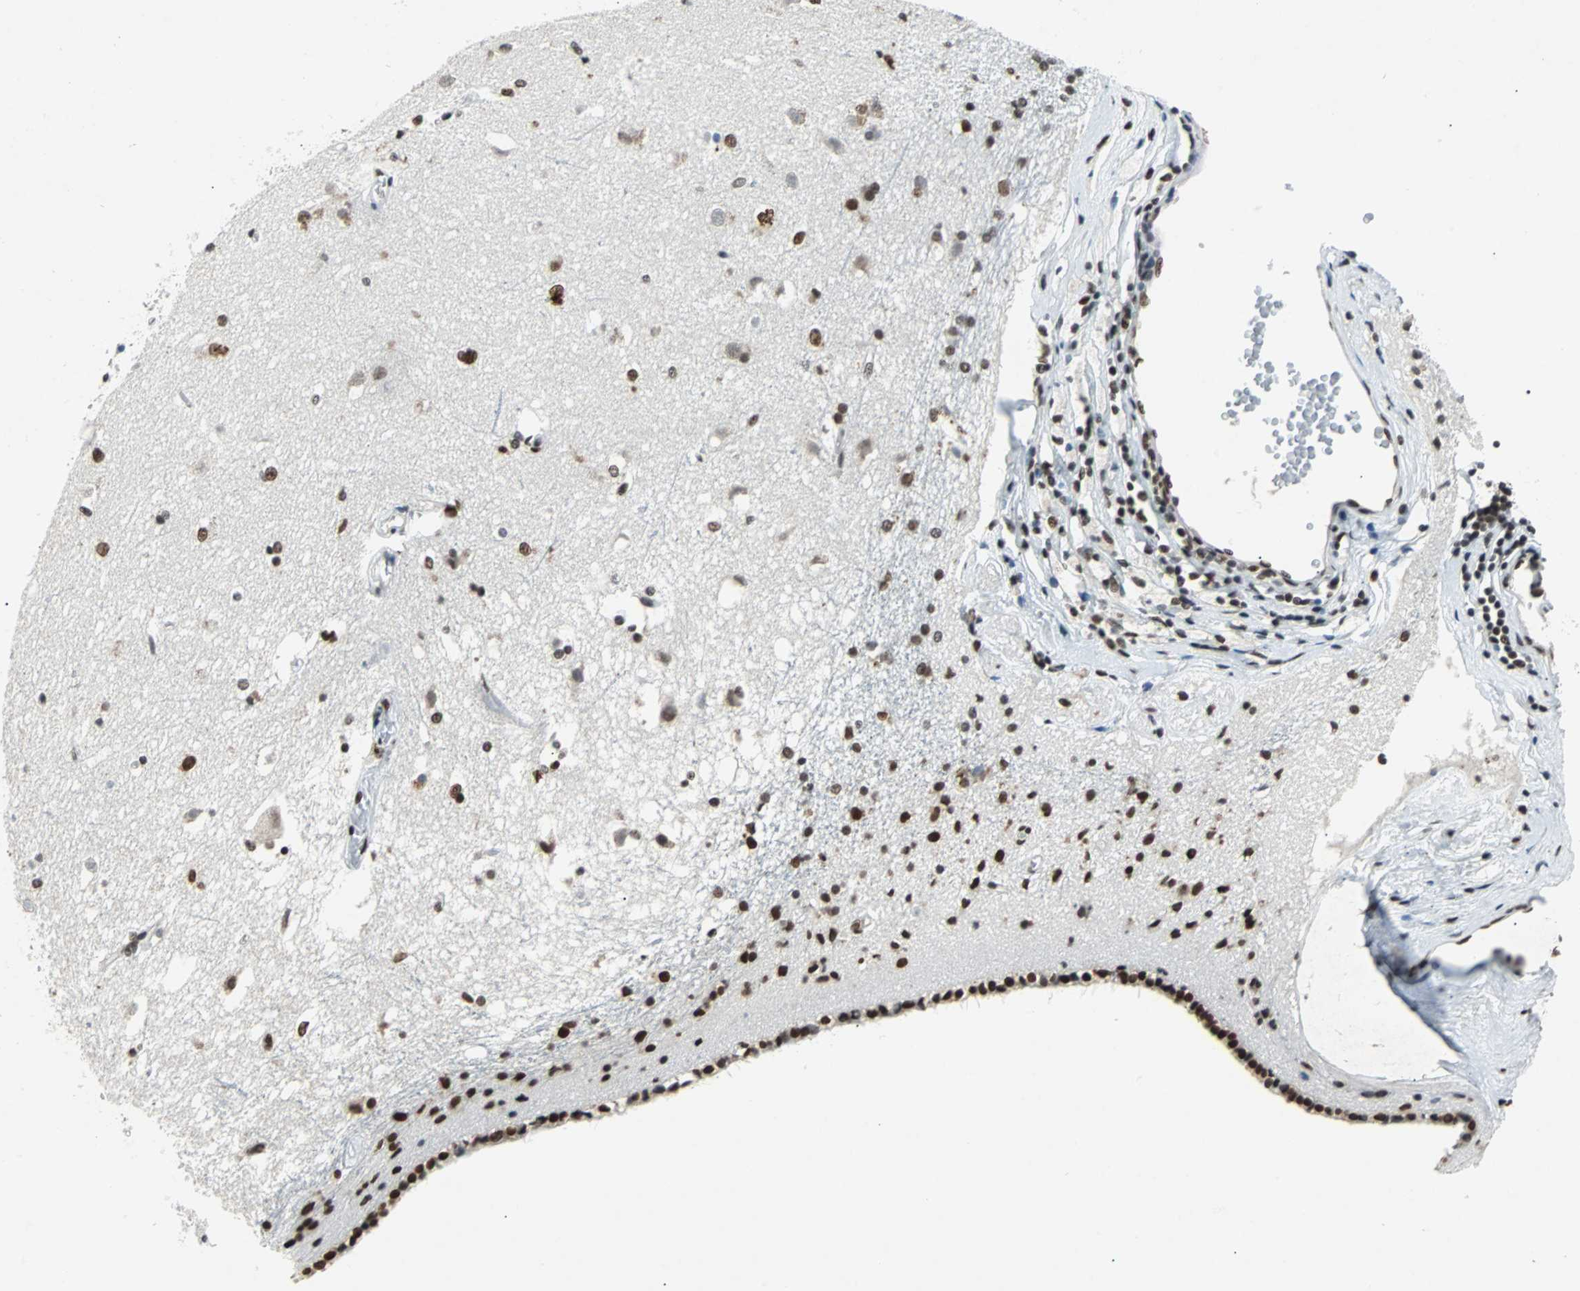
{"staining": {"intensity": "strong", "quantity": "25%-75%", "location": "nuclear"}, "tissue": "caudate", "cell_type": "Glial cells", "image_type": "normal", "snomed": [{"axis": "morphology", "description": "Normal tissue, NOS"}, {"axis": "topography", "description": "Lateral ventricle wall"}], "caption": "A histopathology image of caudate stained for a protein reveals strong nuclear brown staining in glial cells. (DAB = brown stain, brightfield microscopy at high magnification).", "gene": "GATAD2A", "patient": {"sex": "female", "age": 19}}